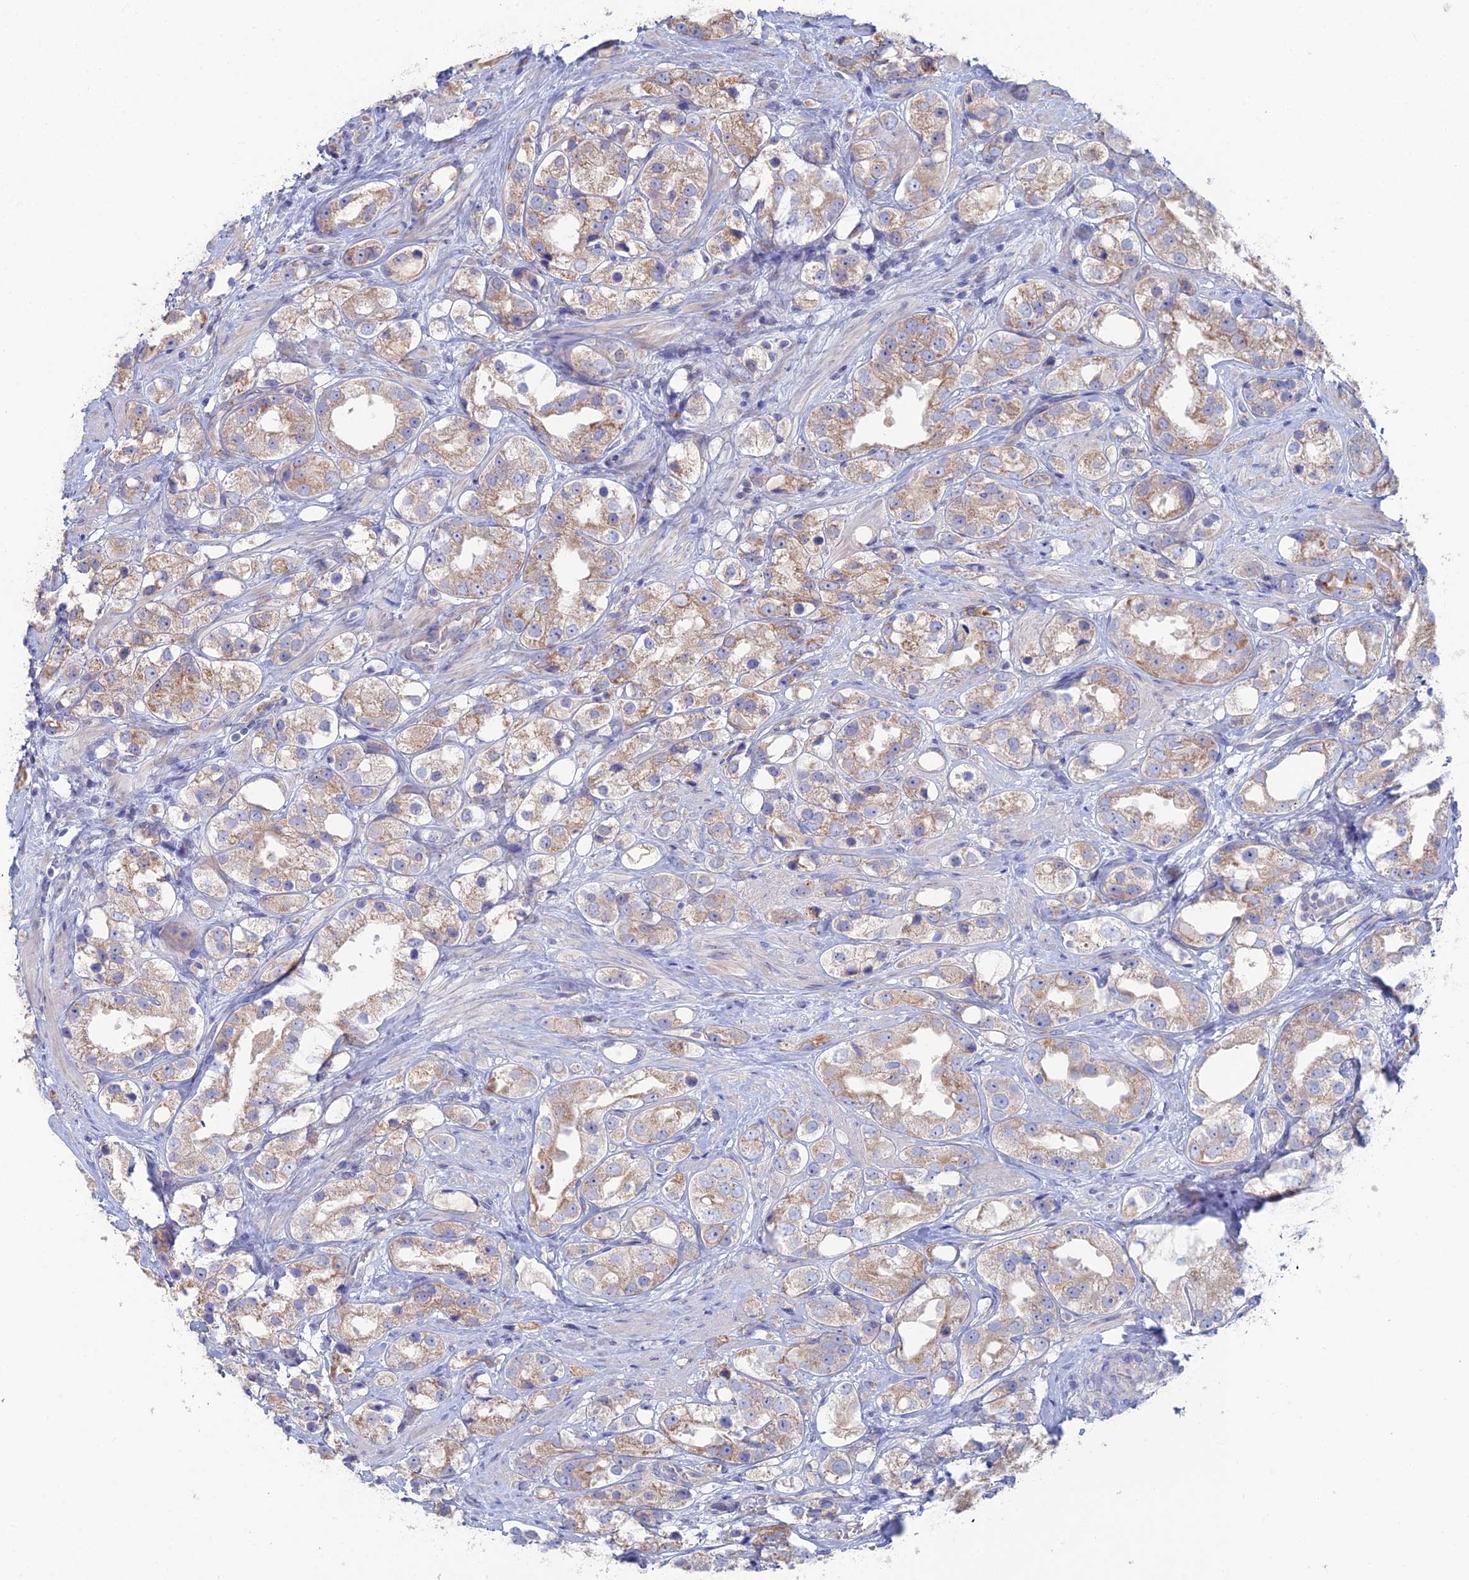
{"staining": {"intensity": "moderate", "quantity": "25%-75%", "location": "cytoplasmic/membranous"}, "tissue": "prostate cancer", "cell_type": "Tumor cells", "image_type": "cancer", "snomed": [{"axis": "morphology", "description": "Adenocarcinoma, NOS"}, {"axis": "topography", "description": "Prostate"}], "caption": "Protein staining exhibits moderate cytoplasmic/membranous expression in about 25%-75% of tumor cells in adenocarcinoma (prostate).", "gene": "ARL16", "patient": {"sex": "male", "age": 79}}